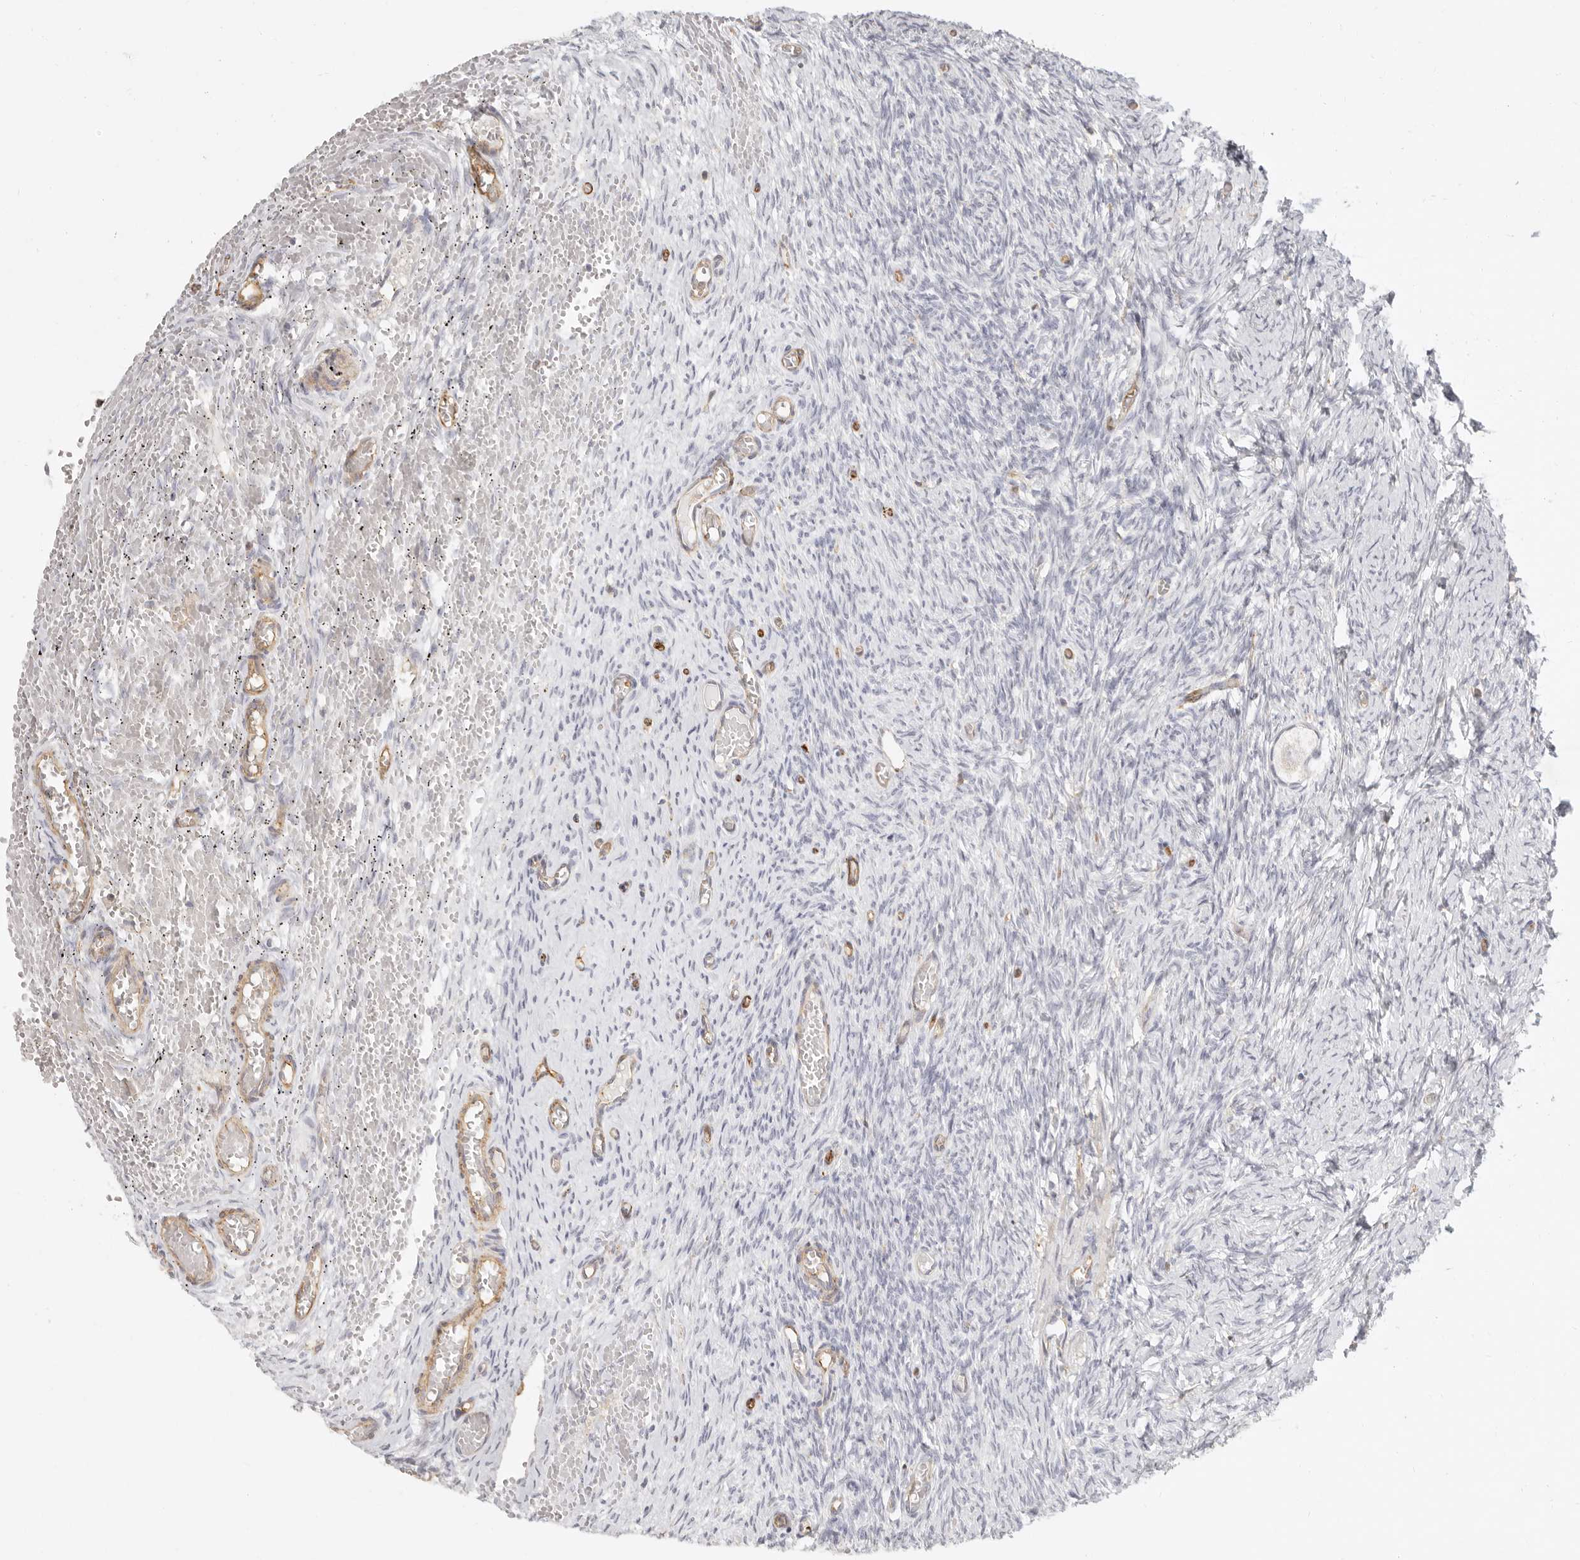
{"staining": {"intensity": "negative", "quantity": "none", "location": "none"}, "tissue": "ovary", "cell_type": "Follicle cells", "image_type": "normal", "snomed": [{"axis": "morphology", "description": "Adenocarcinoma, NOS"}, {"axis": "topography", "description": "Endometrium"}], "caption": "The immunohistochemistry (IHC) micrograph has no significant expression in follicle cells of ovary. (DAB (3,3'-diaminobenzidine) immunohistochemistry (IHC), high magnification).", "gene": "NIBAN1", "patient": {"sex": "female", "age": 32}}